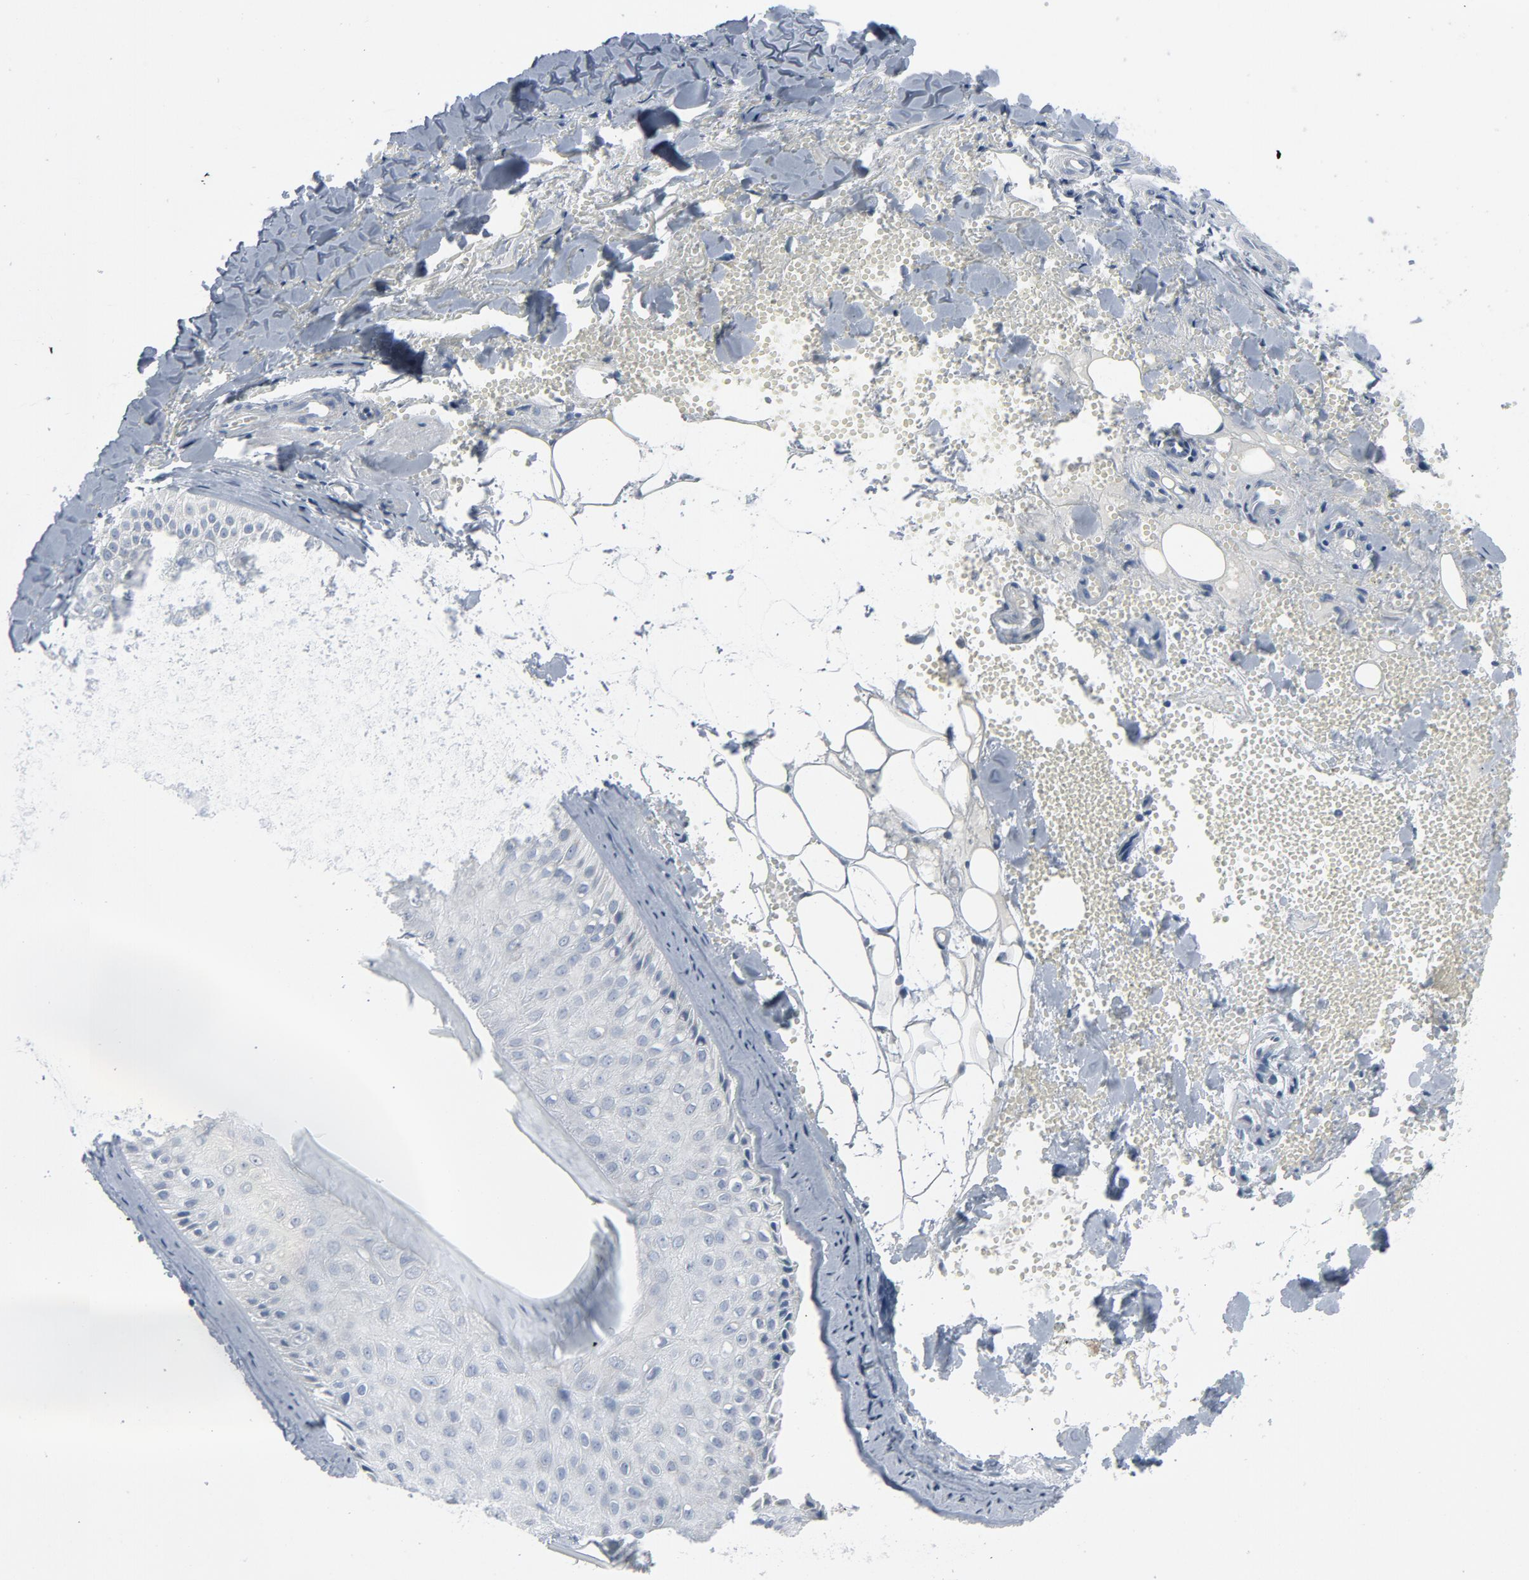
{"staining": {"intensity": "negative", "quantity": "none", "location": "none"}, "tissue": "skin cancer", "cell_type": "Tumor cells", "image_type": "cancer", "snomed": [{"axis": "morphology", "description": "Basal cell carcinoma"}, {"axis": "topography", "description": "Skin"}], "caption": "Tumor cells are negative for protein expression in human skin cancer.", "gene": "GPX2", "patient": {"sex": "male", "age": 84}}